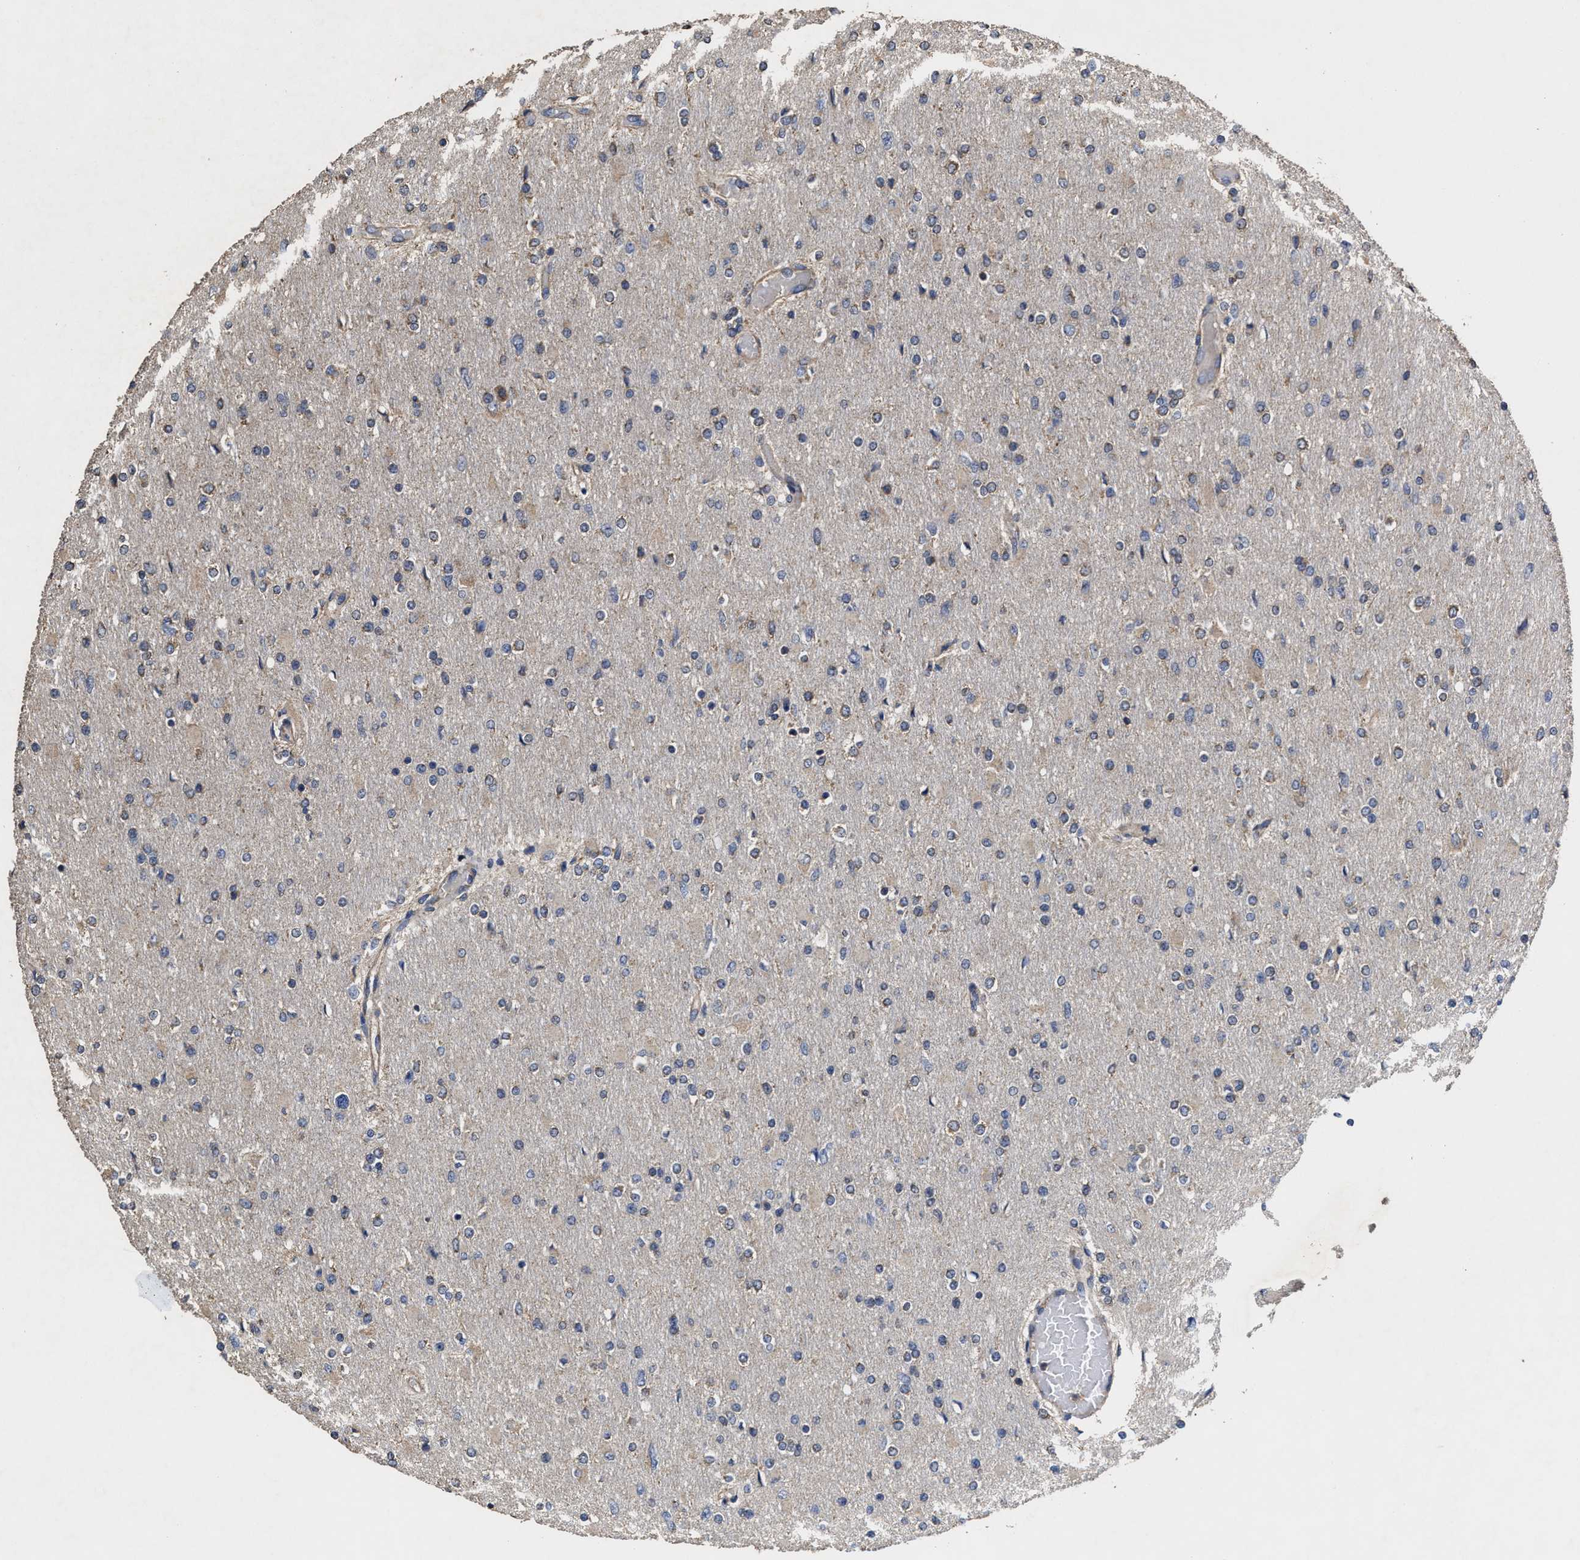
{"staining": {"intensity": "weak", "quantity": "25%-75%", "location": "cytoplasmic/membranous"}, "tissue": "glioma", "cell_type": "Tumor cells", "image_type": "cancer", "snomed": [{"axis": "morphology", "description": "Glioma, malignant, High grade"}, {"axis": "topography", "description": "Cerebral cortex"}], "caption": "Weak cytoplasmic/membranous expression for a protein is present in approximately 25%-75% of tumor cells of glioma using immunohistochemistry.", "gene": "SFXN4", "patient": {"sex": "female", "age": 36}}